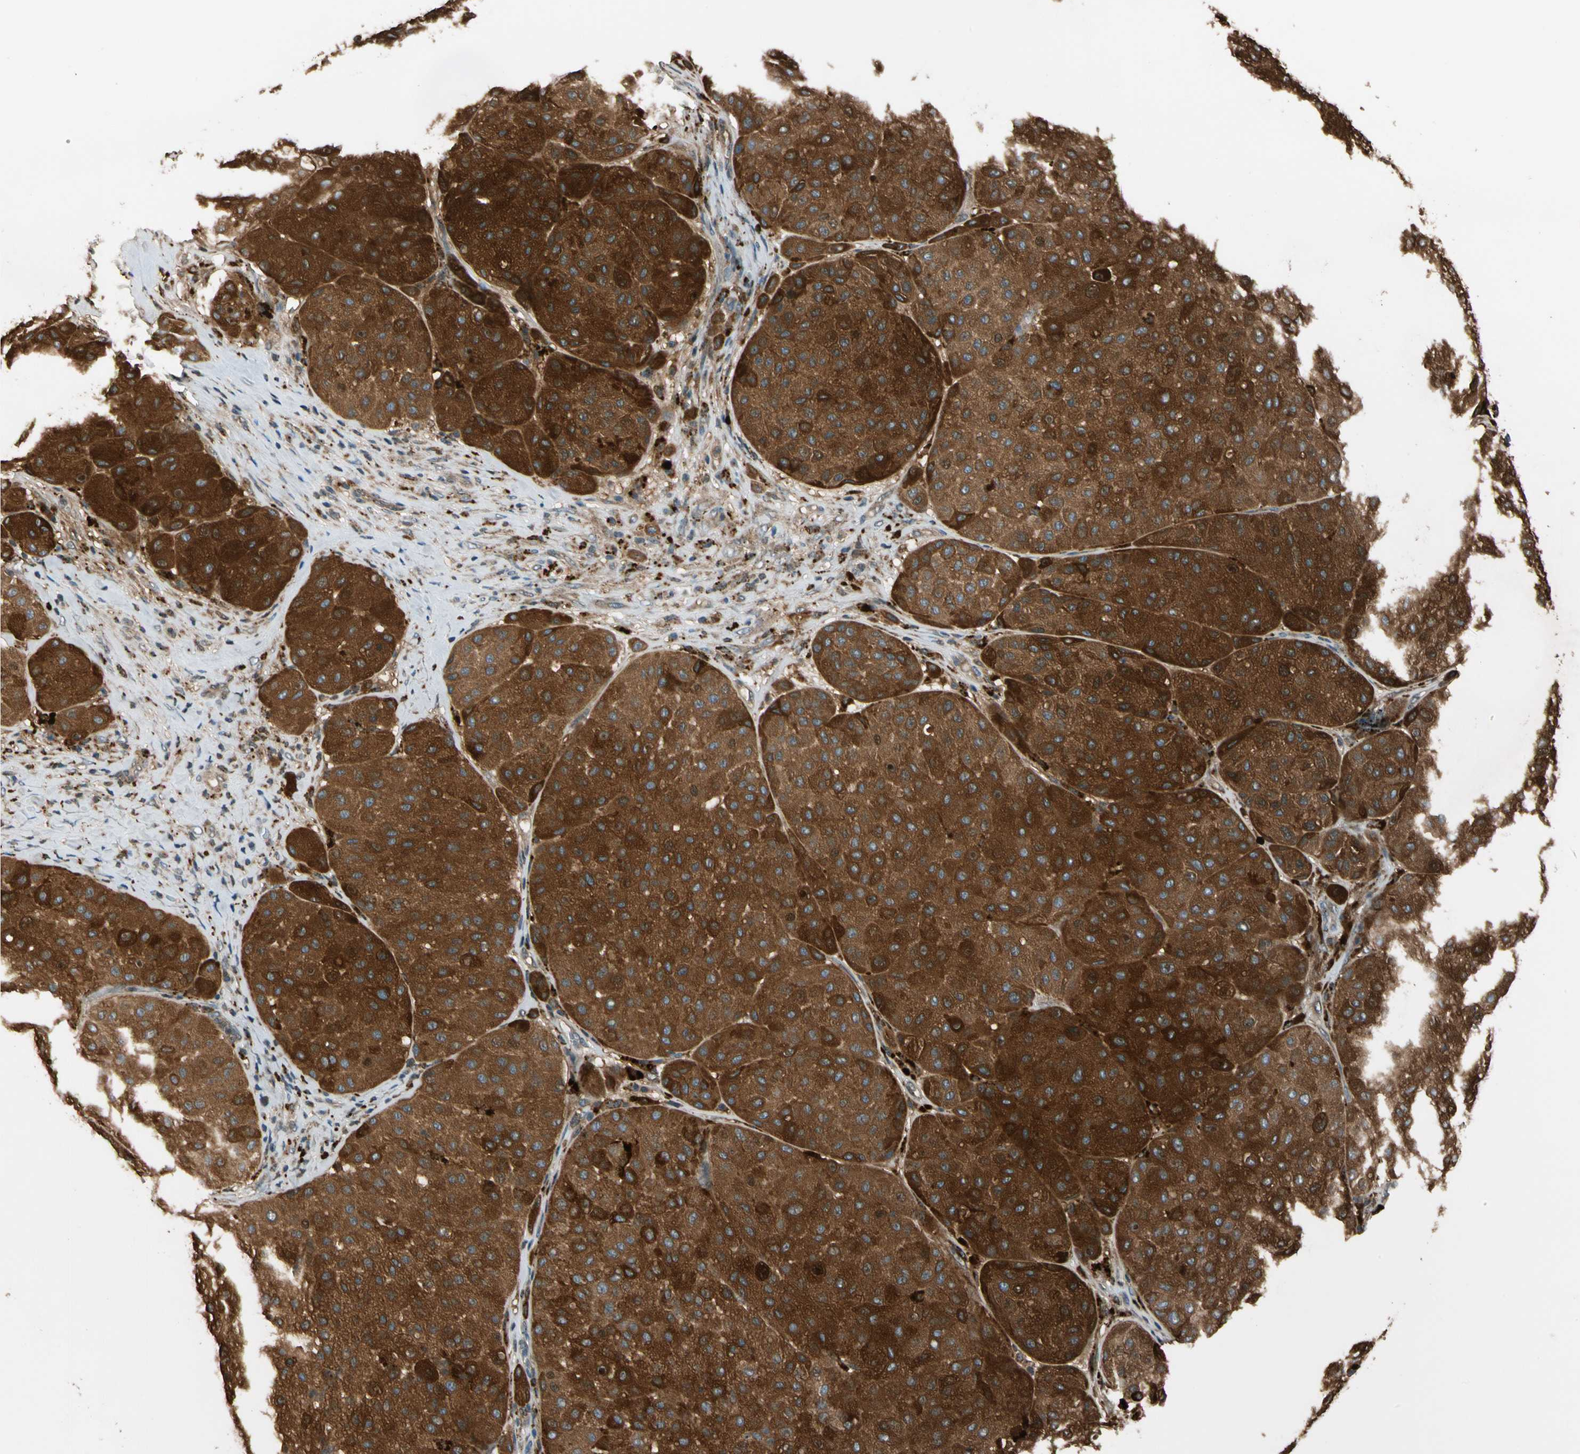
{"staining": {"intensity": "strong", "quantity": ">75%", "location": "cytoplasmic/membranous"}, "tissue": "melanoma", "cell_type": "Tumor cells", "image_type": "cancer", "snomed": [{"axis": "morphology", "description": "Normal tissue, NOS"}, {"axis": "morphology", "description": "Malignant melanoma, Metastatic site"}, {"axis": "topography", "description": "Skin"}], "caption": "Immunohistochemistry (IHC) (DAB (3,3'-diaminobenzidine)) staining of malignant melanoma (metastatic site) displays strong cytoplasmic/membranous protein expression in approximately >75% of tumor cells. Using DAB (brown) and hematoxylin (blue) stains, captured at high magnification using brightfield microscopy.", "gene": "GM2A", "patient": {"sex": "male", "age": 41}}